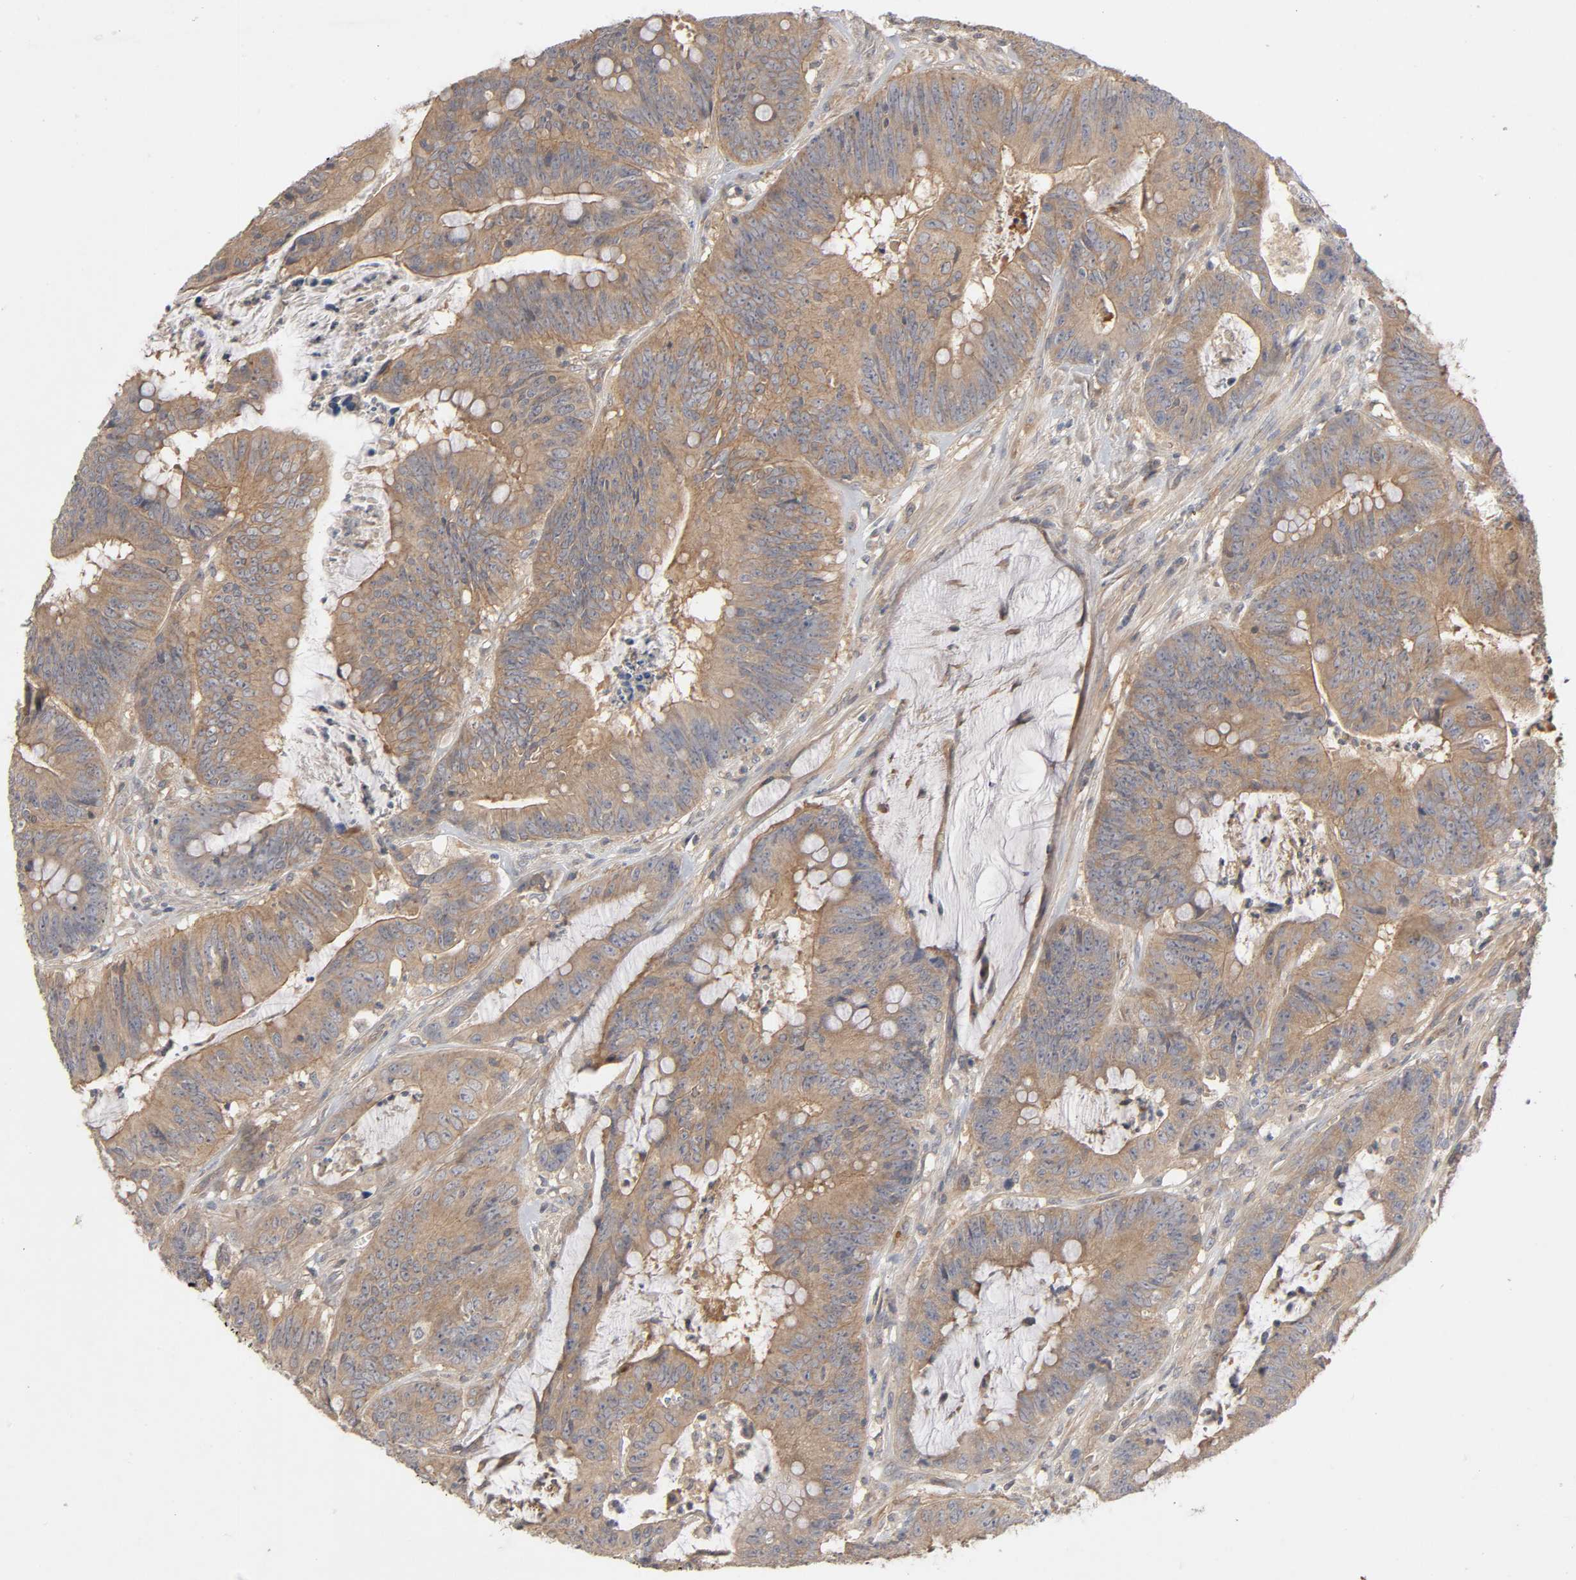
{"staining": {"intensity": "moderate", "quantity": ">75%", "location": "cytoplasmic/membranous"}, "tissue": "colorectal cancer", "cell_type": "Tumor cells", "image_type": "cancer", "snomed": [{"axis": "morphology", "description": "Adenocarcinoma, NOS"}, {"axis": "topography", "description": "Colon"}], "caption": "Adenocarcinoma (colorectal) was stained to show a protein in brown. There is medium levels of moderate cytoplasmic/membranous positivity in about >75% of tumor cells.", "gene": "CPB2", "patient": {"sex": "male", "age": 45}}